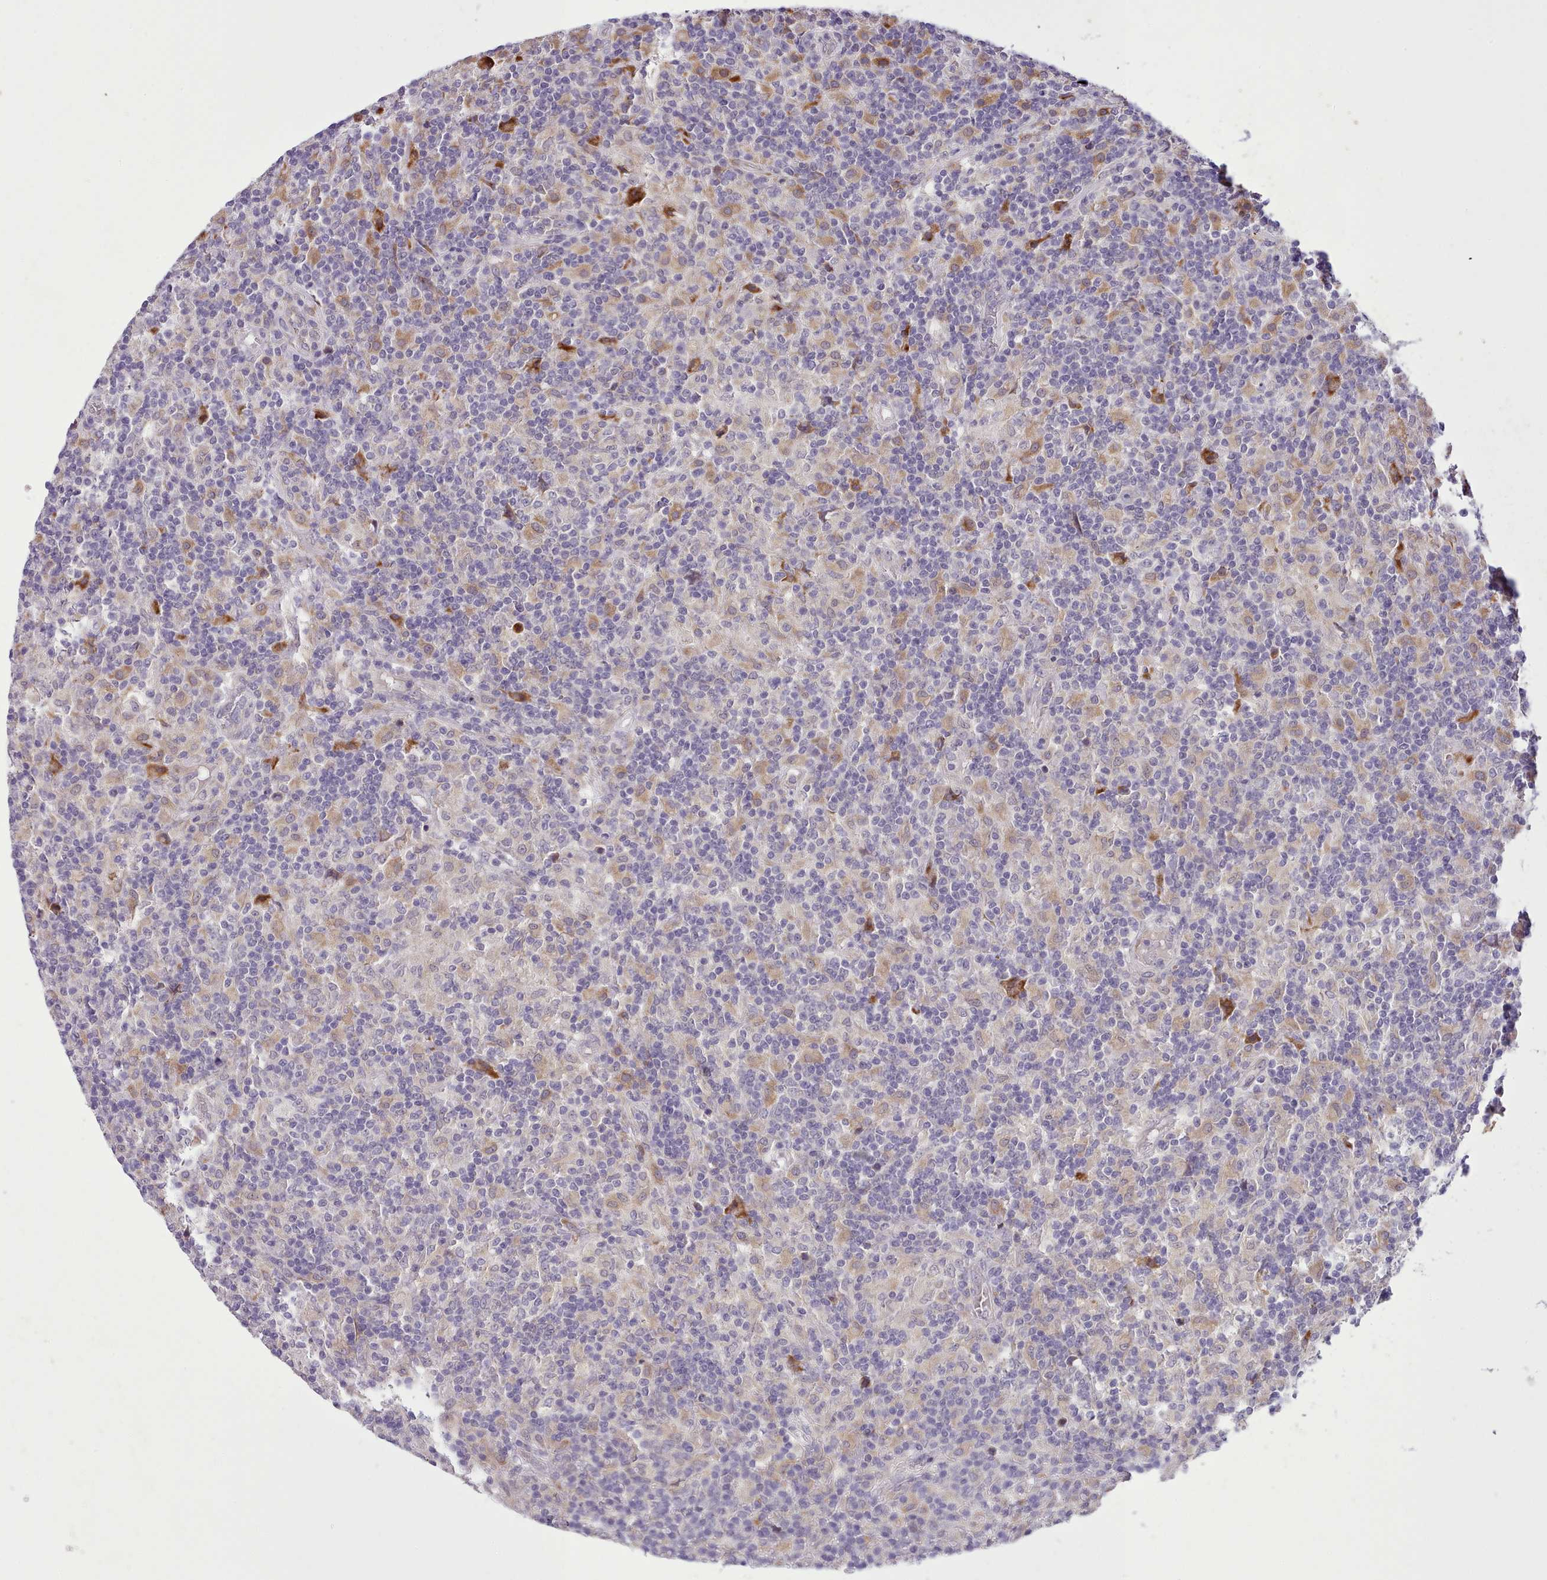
{"staining": {"intensity": "negative", "quantity": "none", "location": "none"}, "tissue": "lymphoma", "cell_type": "Tumor cells", "image_type": "cancer", "snomed": [{"axis": "morphology", "description": "Hodgkin's disease, NOS"}, {"axis": "topography", "description": "Lymph node"}], "caption": "This is a image of IHC staining of Hodgkin's disease, which shows no staining in tumor cells.", "gene": "FAM83E", "patient": {"sex": "male", "age": 70}}